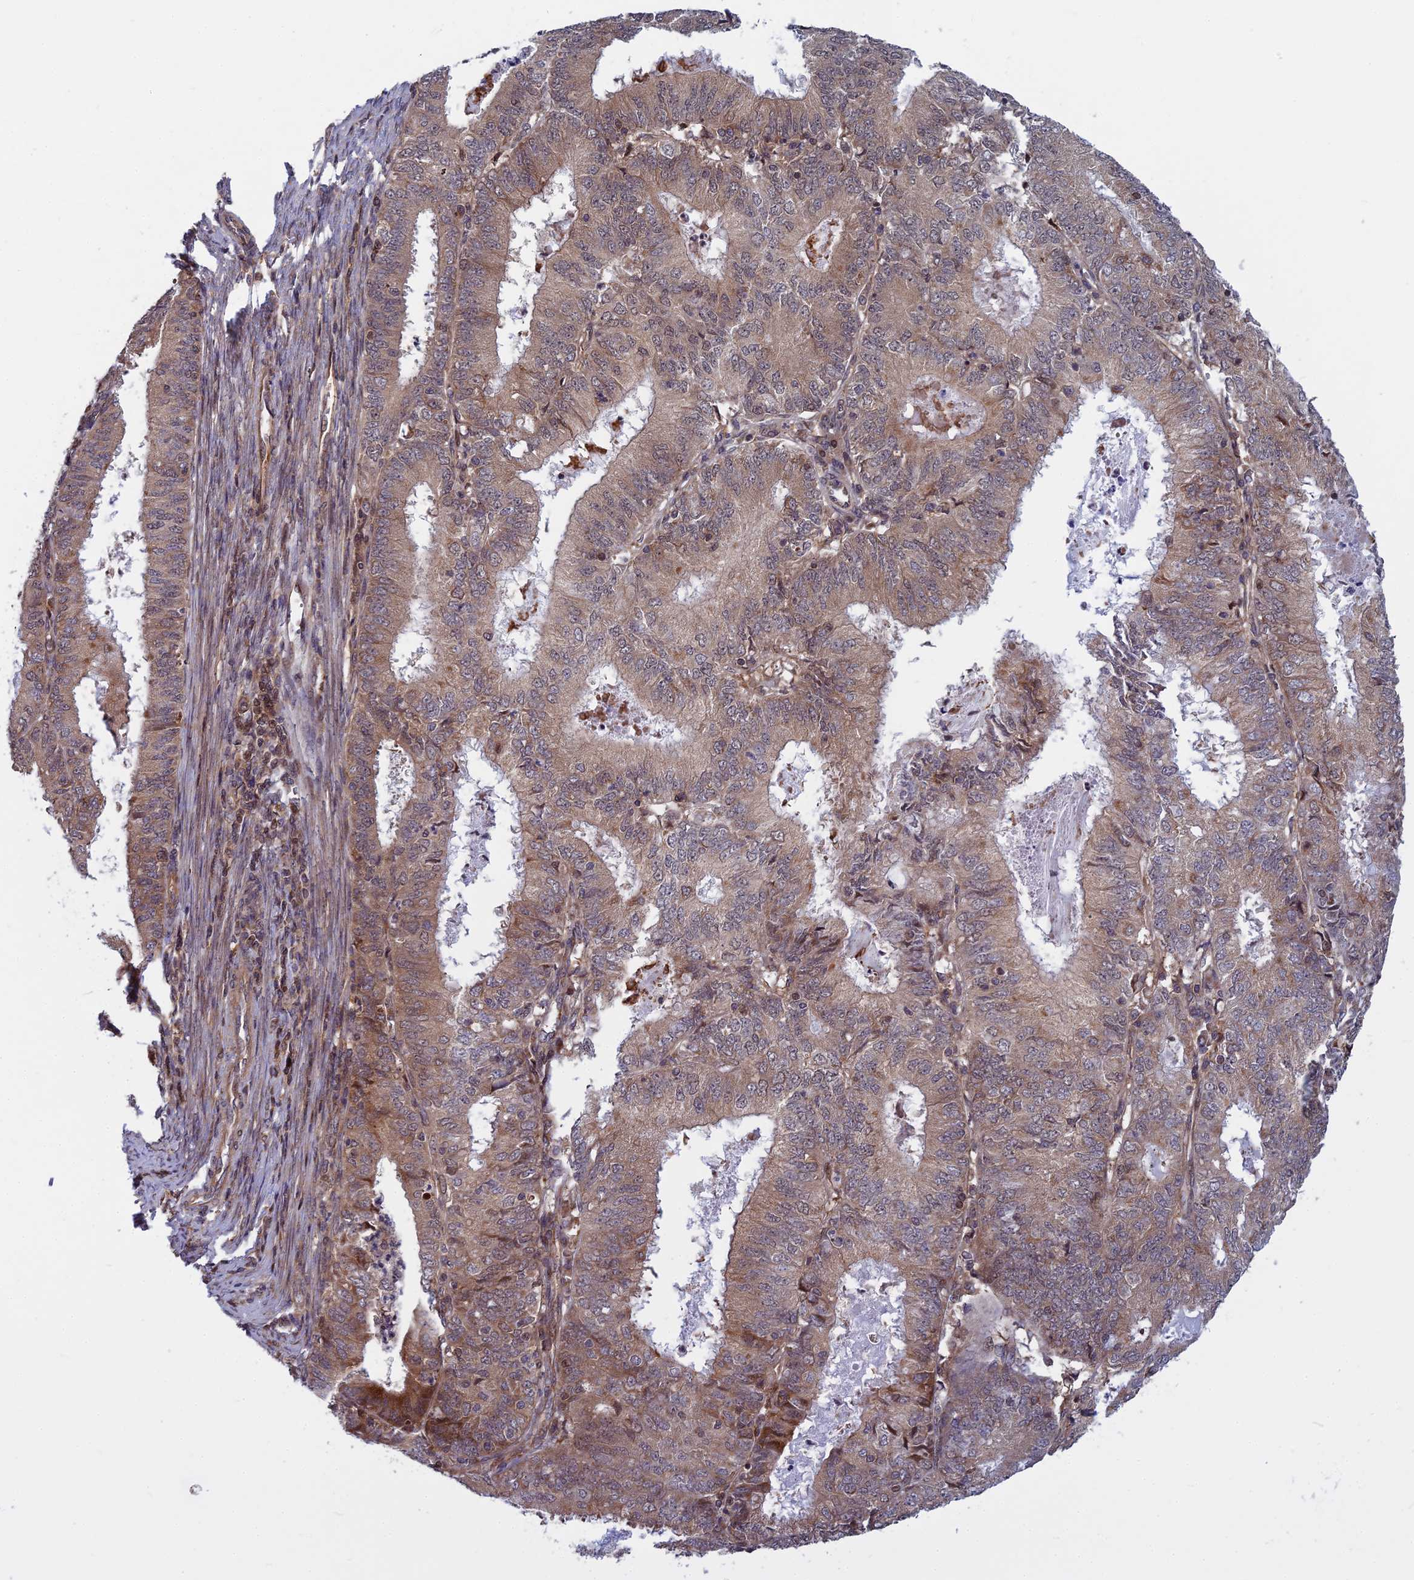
{"staining": {"intensity": "moderate", "quantity": ">75%", "location": "cytoplasmic/membranous,nuclear"}, "tissue": "endometrial cancer", "cell_type": "Tumor cells", "image_type": "cancer", "snomed": [{"axis": "morphology", "description": "Adenocarcinoma, NOS"}, {"axis": "topography", "description": "Endometrium"}], "caption": "This micrograph reveals adenocarcinoma (endometrial) stained with immunohistochemistry (IHC) to label a protein in brown. The cytoplasmic/membranous and nuclear of tumor cells show moderate positivity for the protein. Nuclei are counter-stained blue.", "gene": "COMMD2", "patient": {"sex": "female", "age": 57}}